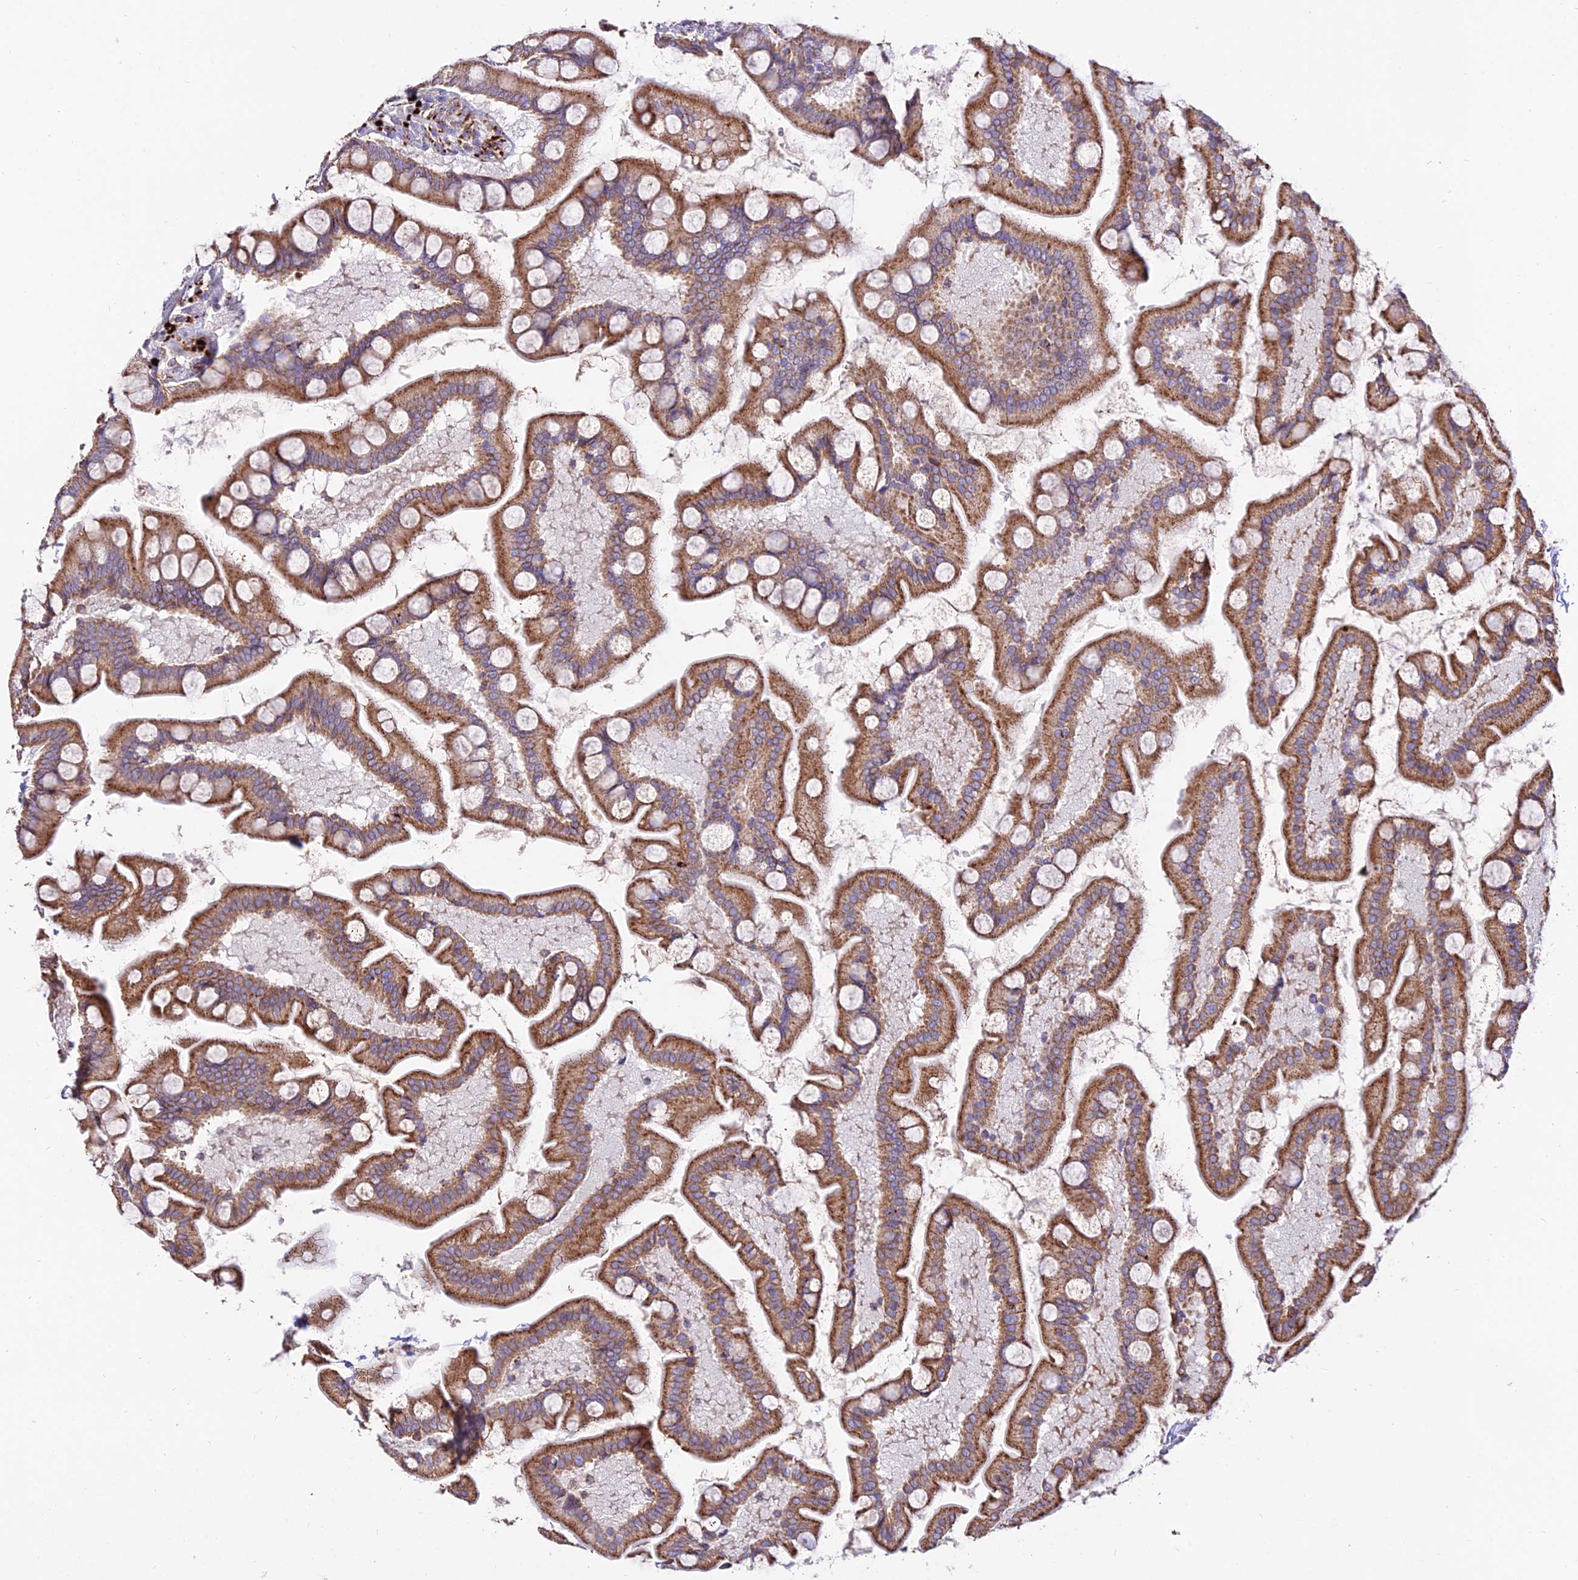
{"staining": {"intensity": "moderate", "quantity": ">75%", "location": "cytoplasmic/membranous"}, "tissue": "small intestine", "cell_type": "Glandular cells", "image_type": "normal", "snomed": [{"axis": "morphology", "description": "Normal tissue, NOS"}, {"axis": "topography", "description": "Small intestine"}], "caption": "Immunohistochemistry (IHC) photomicrograph of benign human small intestine stained for a protein (brown), which exhibits medium levels of moderate cytoplasmic/membranous positivity in approximately >75% of glandular cells.", "gene": "PNLIPRP3", "patient": {"sex": "male", "age": 41}}